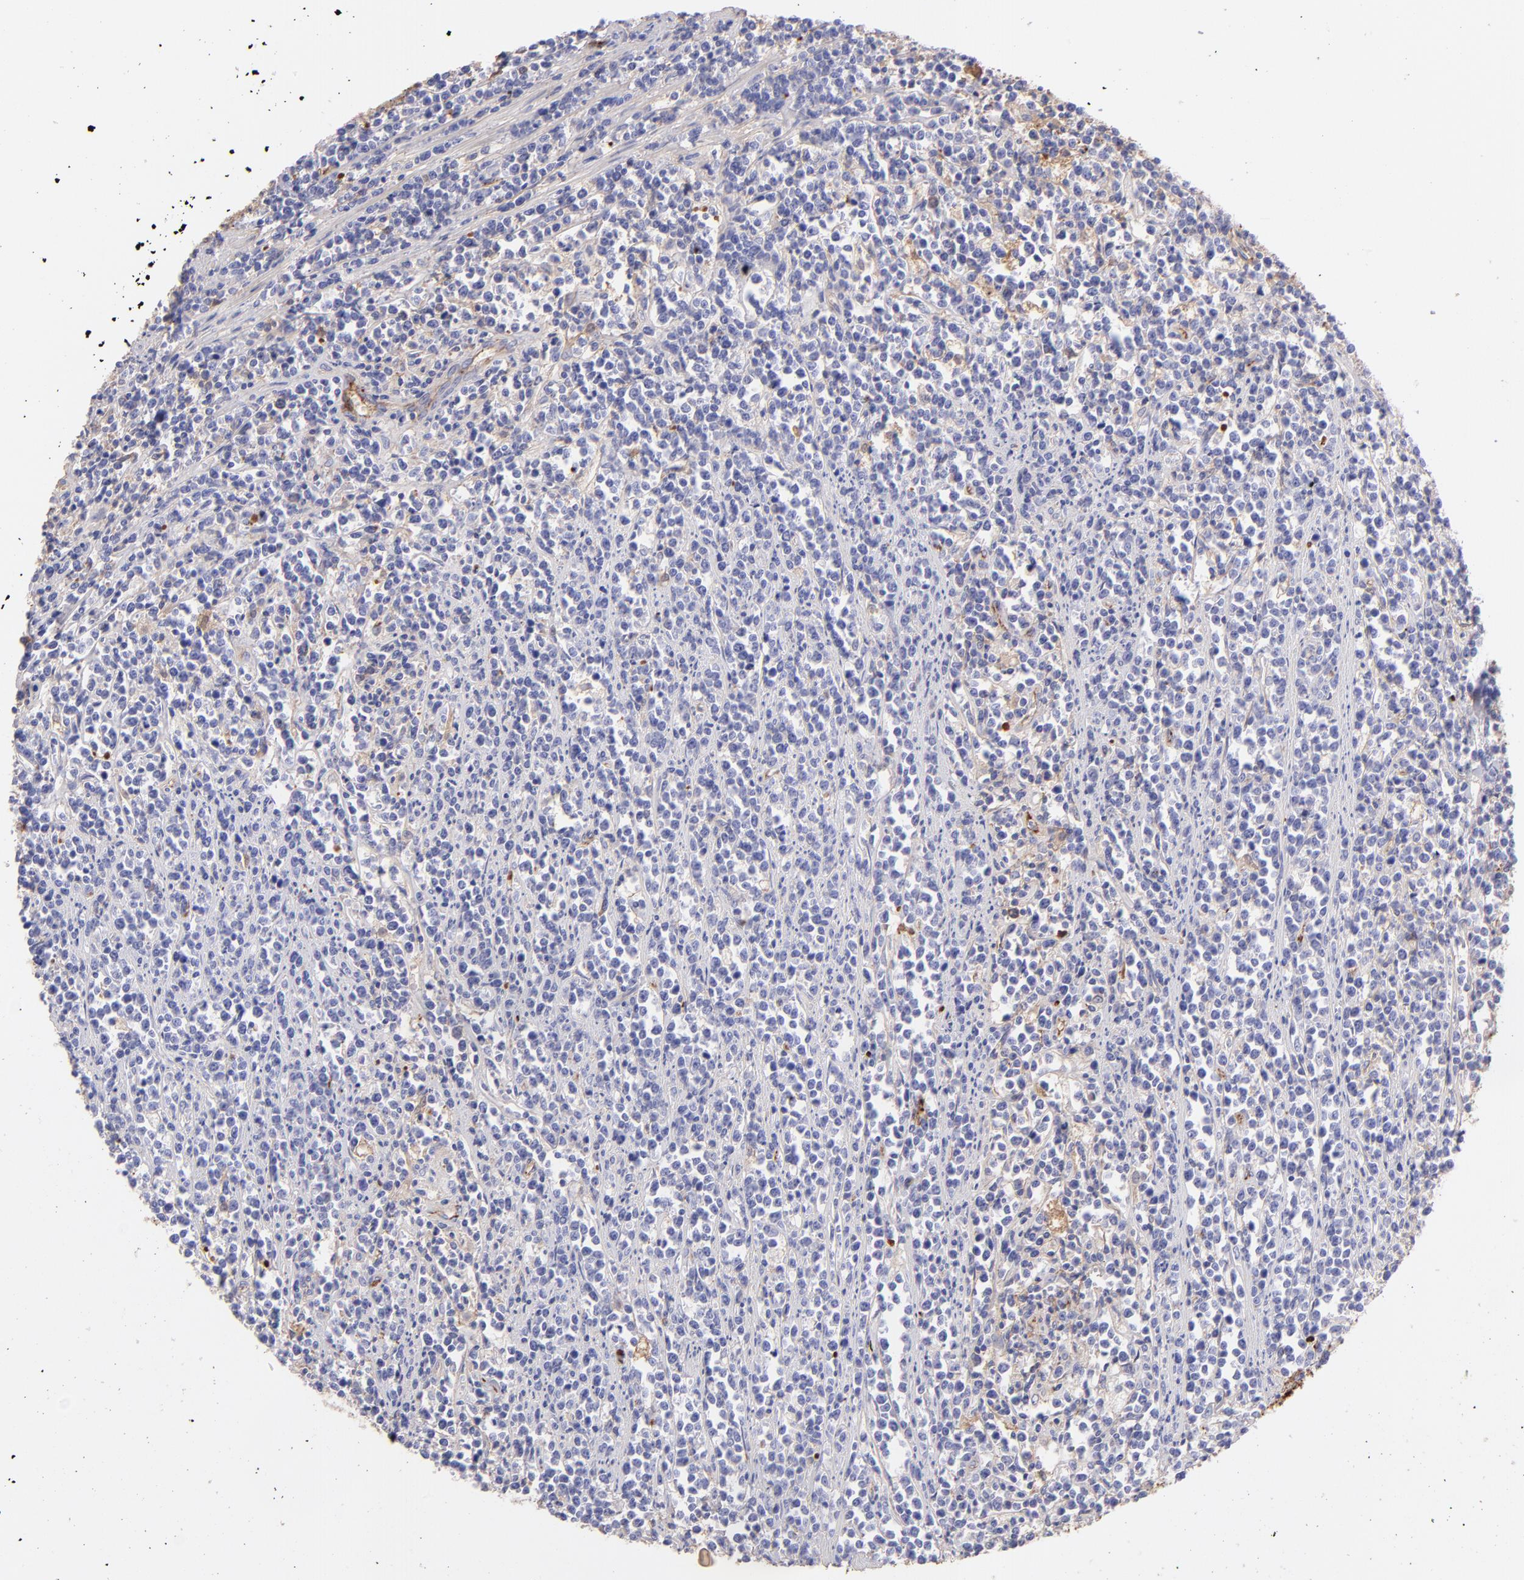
{"staining": {"intensity": "negative", "quantity": "none", "location": "none"}, "tissue": "lymphoma", "cell_type": "Tumor cells", "image_type": "cancer", "snomed": [{"axis": "morphology", "description": "Malignant lymphoma, non-Hodgkin's type, High grade"}, {"axis": "topography", "description": "Small intestine"}, {"axis": "topography", "description": "Colon"}], "caption": "Lymphoma was stained to show a protein in brown. There is no significant positivity in tumor cells.", "gene": "FGB", "patient": {"sex": "male", "age": 8}}